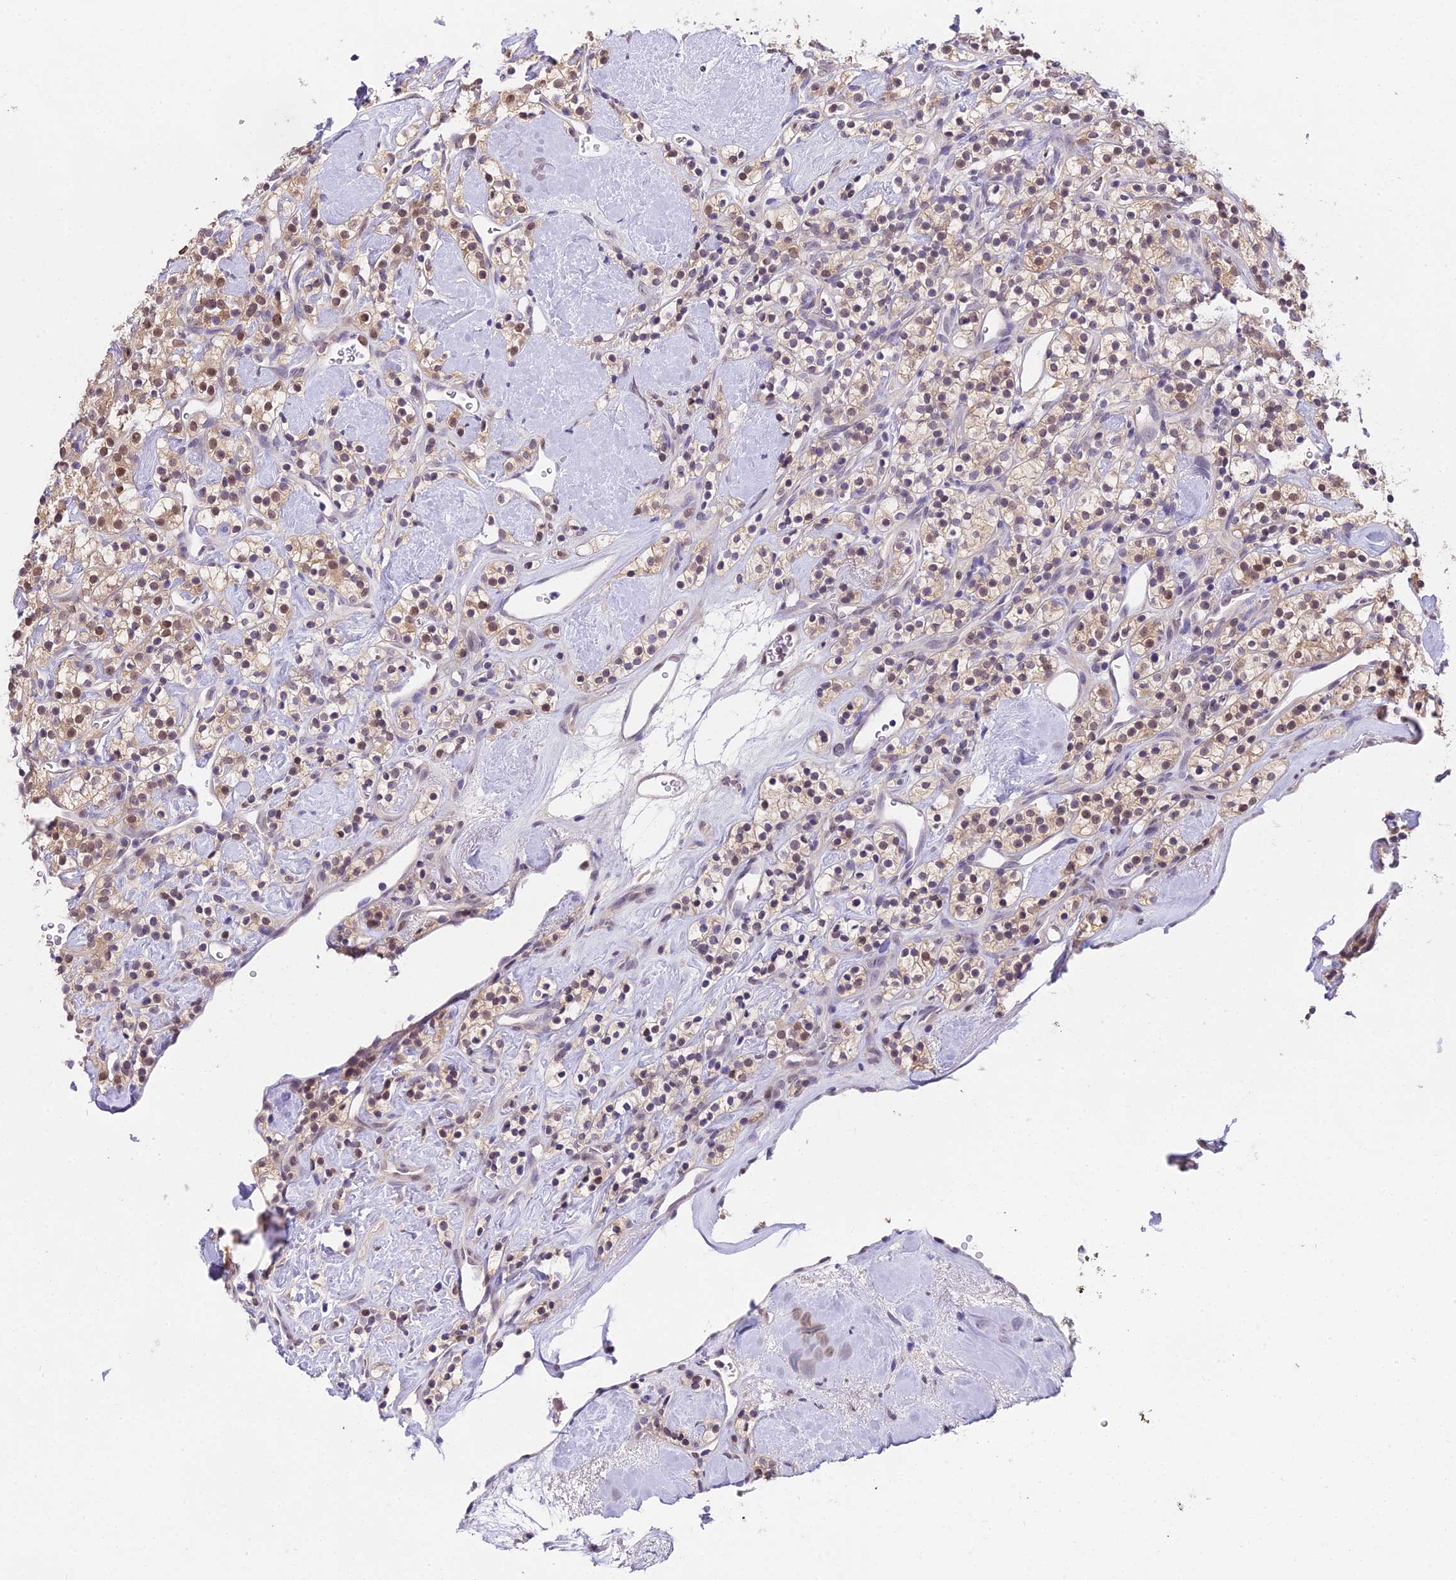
{"staining": {"intensity": "moderate", "quantity": ">75%", "location": "cytoplasmic/membranous,nuclear"}, "tissue": "renal cancer", "cell_type": "Tumor cells", "image_type": "cancer", "snomed": [{"axis": "morphology", "description": "Adenocarcinoma, NOS"}, {"axis": "topography", "description": "Kidney"}], "caption": "Immunohistochemistry (IHC) of human adenocarcinoma (renal) demonstrates medium levels of moderate cytoplasmic/membranous and nuclear expression in about >75% of tumor cells.", "gene": "MAT2A", "patient": {"sex": "male", "age": 77}}